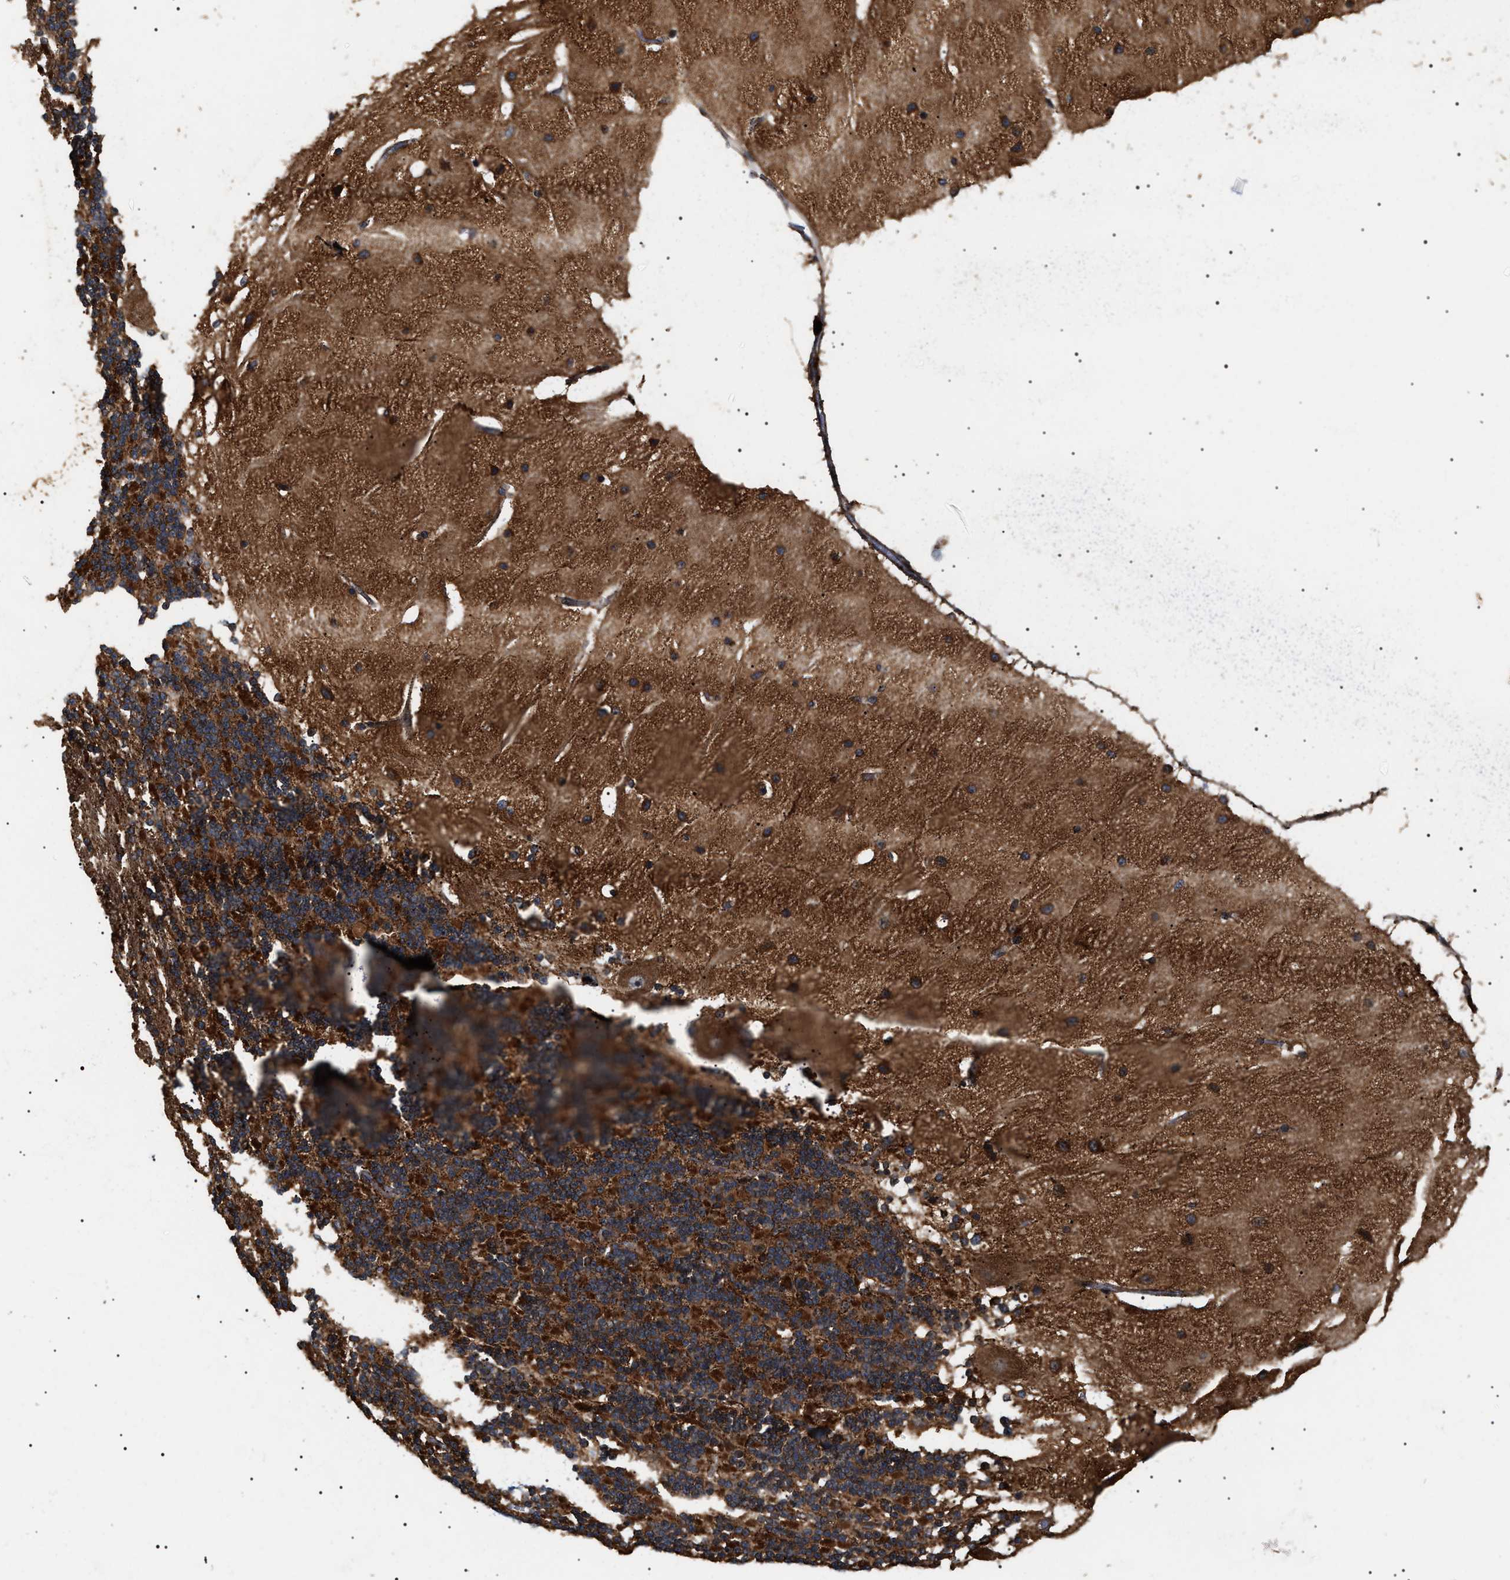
{"staining": {"intensity": "strong", "quantity": ">75%", "location": "cytoplasmic/membranous"}, "tissue": "cerebellum", "cell_type": "Cells in granular layer", "image_type": "normal", "snomed": [{"axis": "morphology", "description": "Normal tissue, NOS"}, {"axis": "topography", "description": "Cerebellum"}], "caption": "Immunohistochemical staining of benign human cerebellum exhibits >75% levels of strong cytoplasmic/membranous protein expression in about >75% of cells in granular layer. Immunohistochemistry (ihc) stains the protein in brown and the nuclei are stained blue.", "gene": "ZBTB26", "patient": {"sex": "female", "age": 54}}